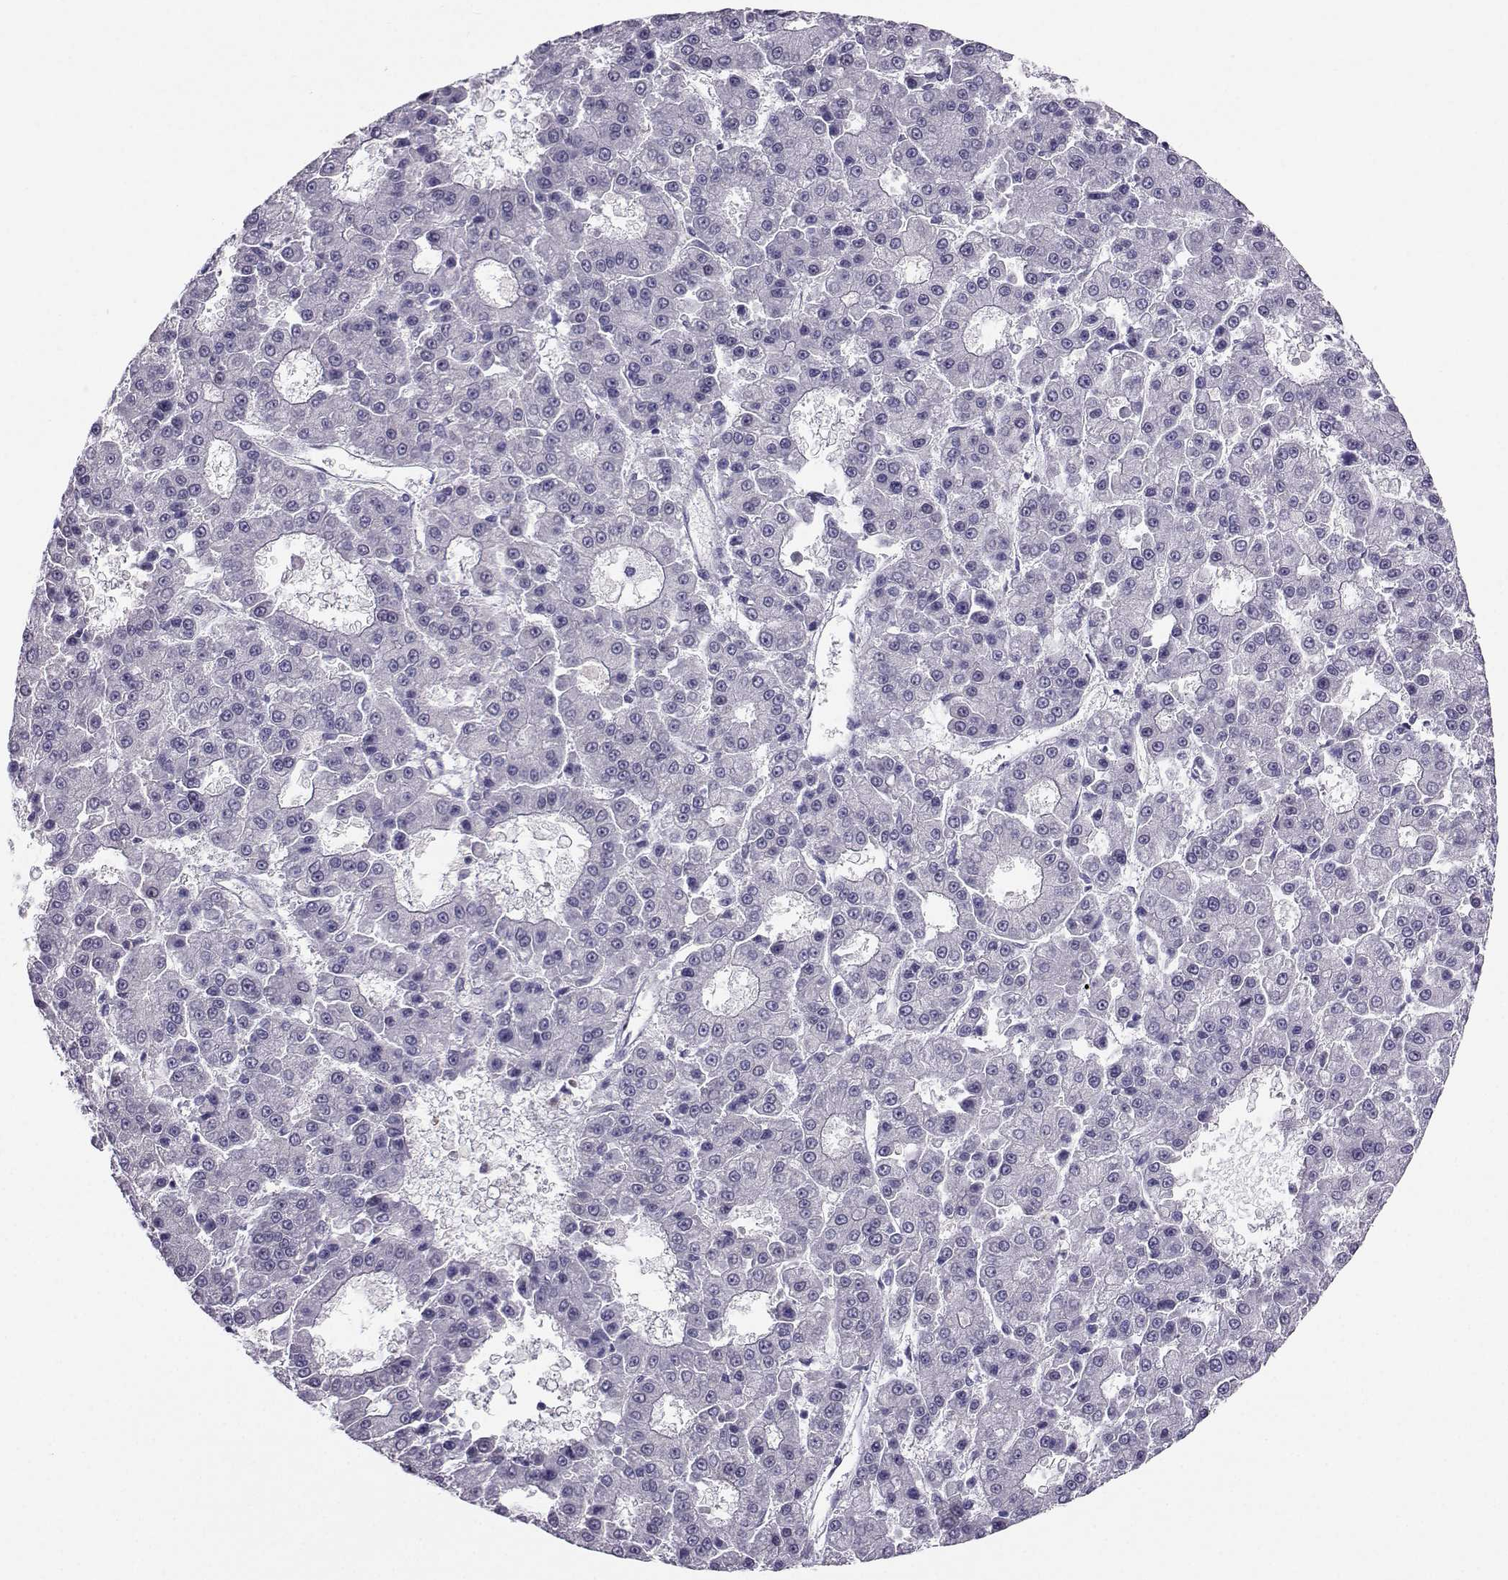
{"staining": {"intensity": "negative", "quantity": "none", "location": "none"}, "tissue": "liver cancer", "cell_type": "Tumor cells", "image_type": "cancer", "snomed": [{"axis": "morphology", "description": "Carcinoma, Hepatocellular, NOS"}, {"axis": "topography", "description": "Liver"}], "caption": "Tumor cells show no significant positivity in liver hepatocellular carcinoma.", "gene": "PGK1", "patient": {"sex": "male", "age": 70}}